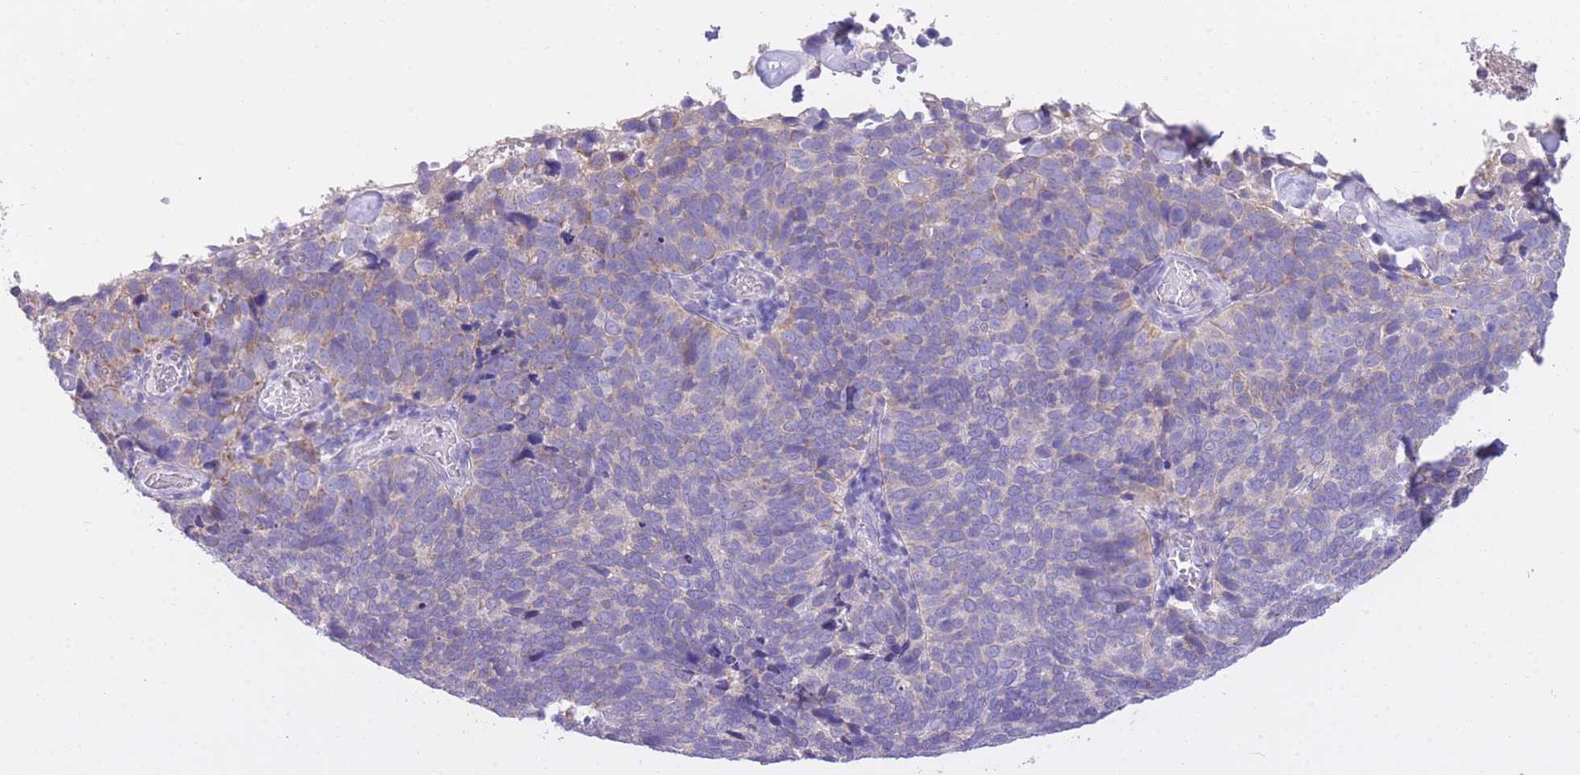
{"staining": {"intensity": "negative", "quantity": "none", "location": "none"}, "tissue": "cervical cancer", "cell_type": "Tumor cells", "image_type": "cancer", "snomed": [{"axis": "morphology", "description": "Squamous cell carcinoma, NOS"}, {"axis": "topography", "description": "Cervix"}], "caption": "High power microscopy histopathology image of an IHC photomicrograph of cervical cancer, revealing no significant positivity in tumor cells.", "gene": "PGM1", "patient": {"sex": "female", "age": 39}}